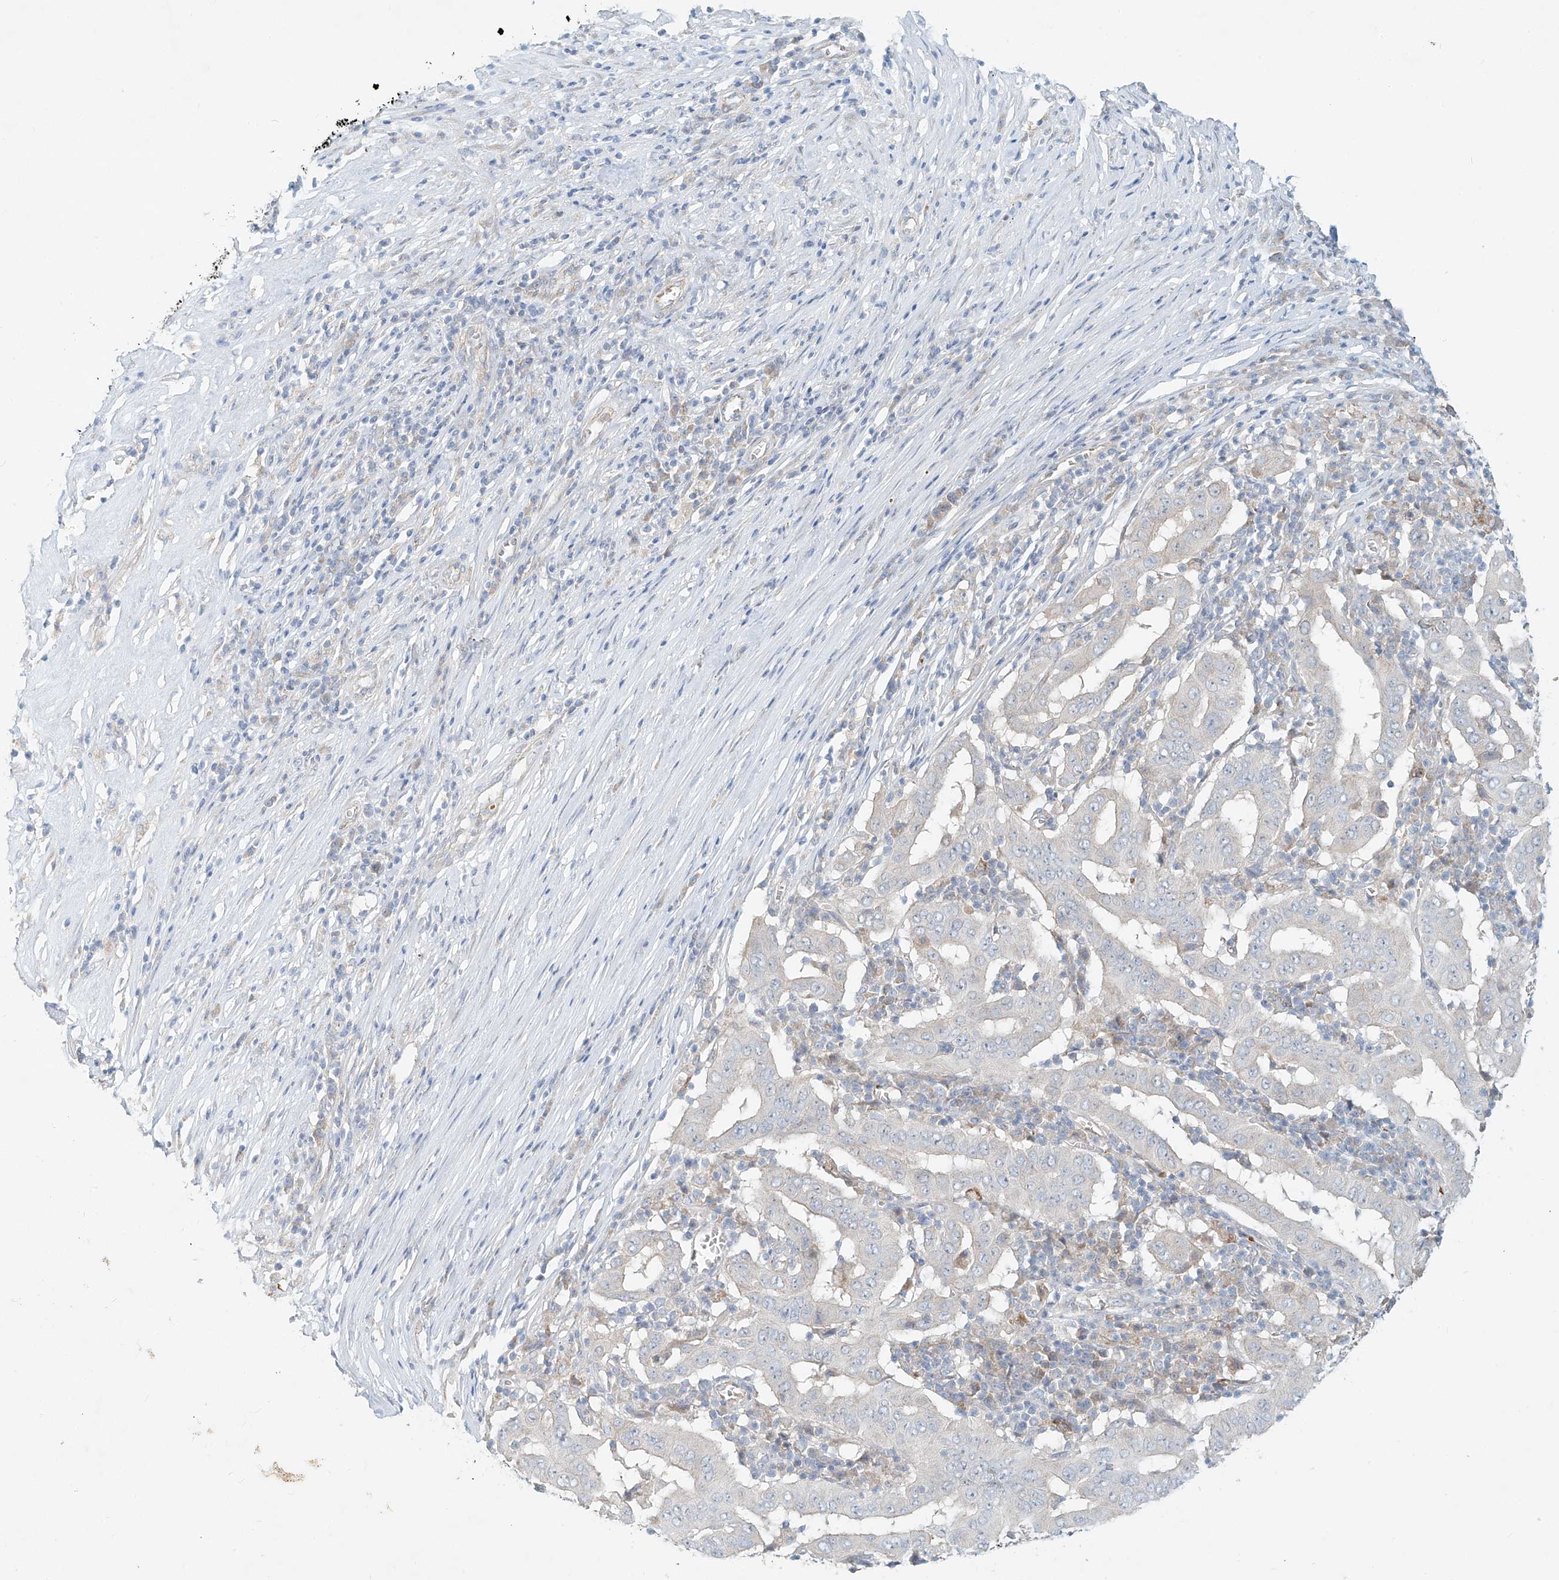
{"staining": {"intensity": "negative", "quantity": "none", "location": "none"}, "tissue": "pancreatic cancer", "cell_type": "Tumor cells", "image_type": "cancer", "snomed": [{"axis": "morphology", "description": "Adenocarcinoma, NOS"}, {"axis": "topography", "description": "Pancreas"}], "caption": "The histopathology image demonstrates no significant positivity in tumor cells of pancreatic cancer (adenocarcinoma).", "gene": "SYTL3", "patient": {"sex": "male", "age": 63}}